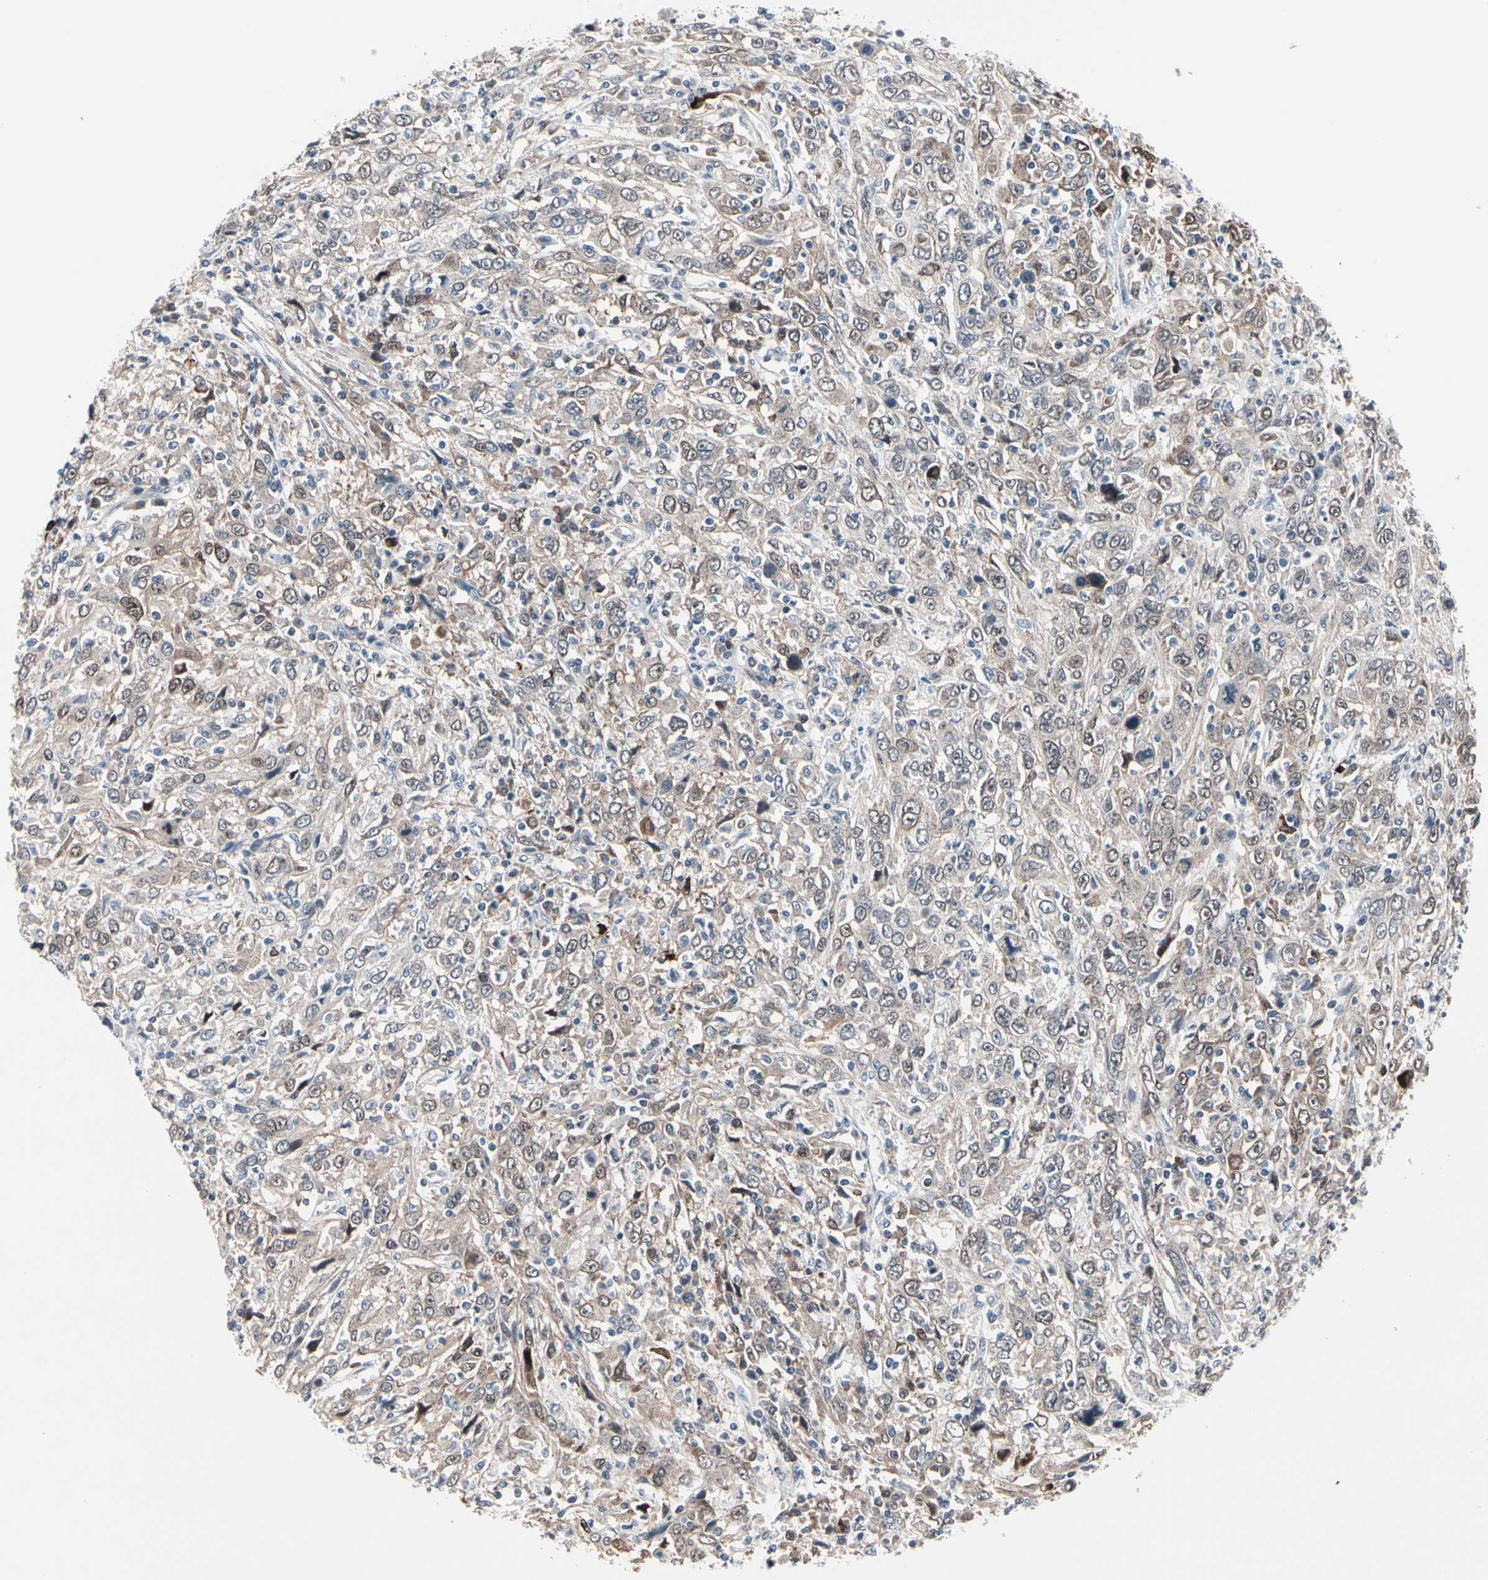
{"staining": {"intensity": "weak", "quantity": ">75%", "location": "cytoplasmic/membranous,nuclear"}, "tissue": "cervical cancer", "cell_type": "Tumor cells", "image_type": "cancer", "snomed": [{"axis": "morphology", "description": "Squamous cell carcinoma, NOS"}, {"axis": "topography", "description": "Cervix"}], "caption": "A high-resolution histopathology image shows immunohistochemistry (IHC) staining of cervical cancer (squamous cell carcinoma), which exhibits weak cytoplasmic/membranous and nuclear expression in approximately >75% of tumor cells.", "gene": "TXN", "patient": {"sex": "female", "age": 46}}